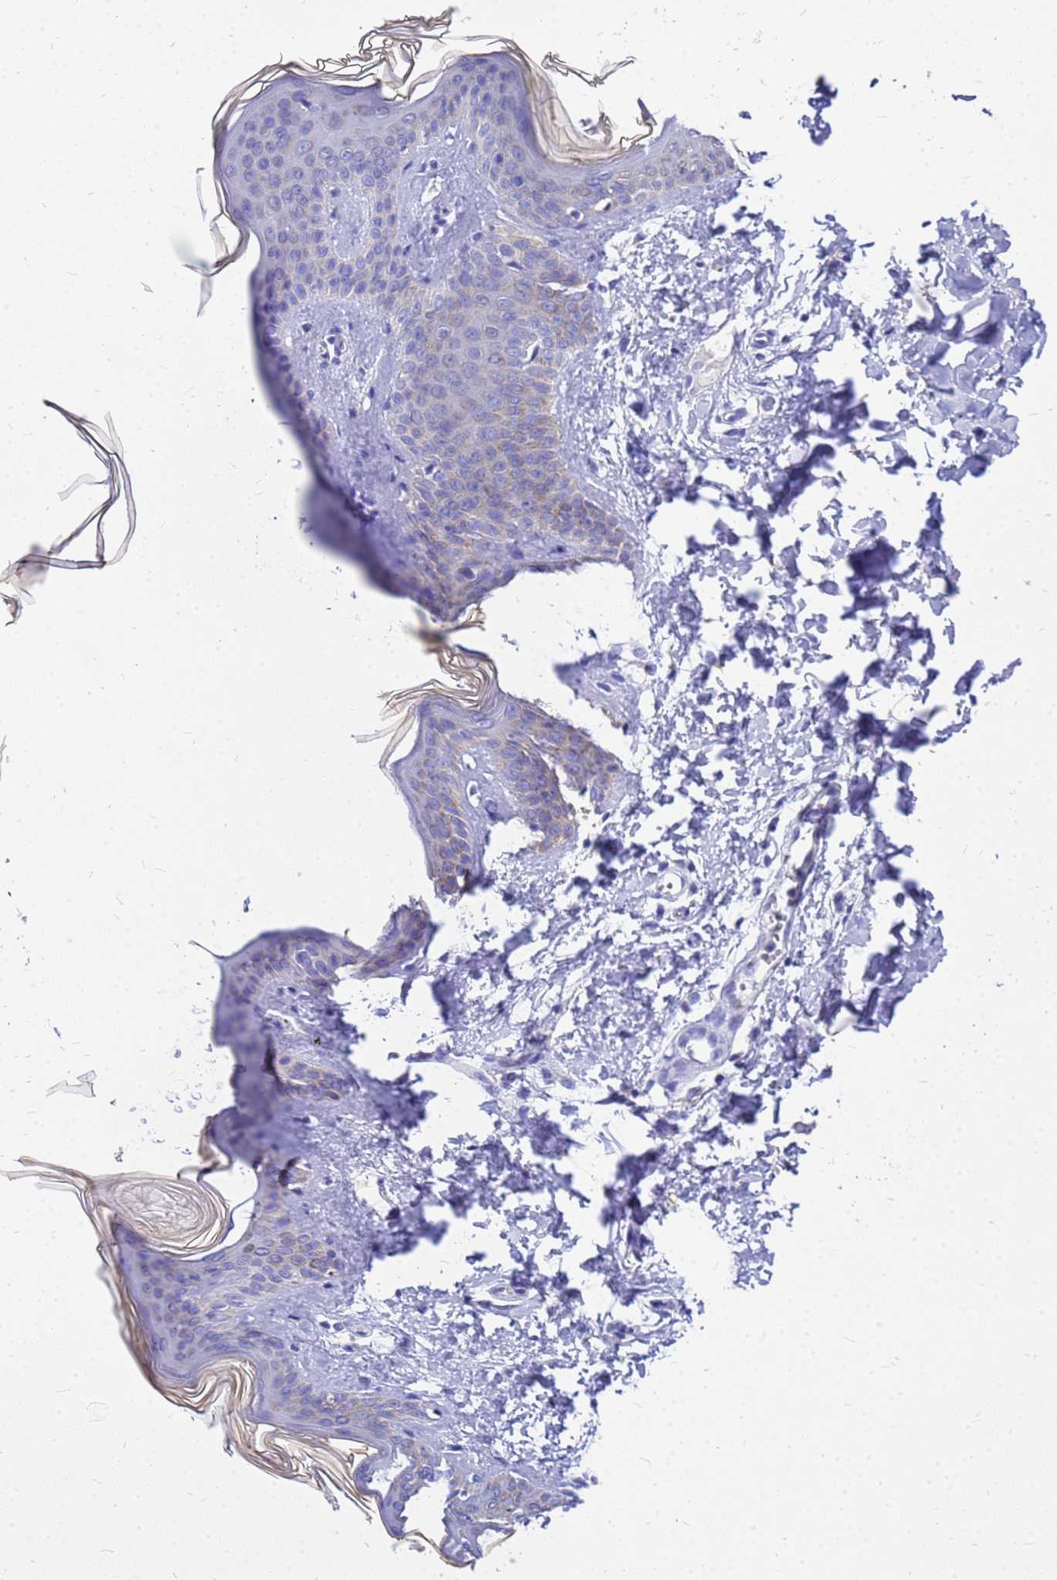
{"staining": {"intensity": "negative", "quantity": "none", "location": "none"}, "tissue": "skin", "cell_type": "Fibroblasts", "image_type": "normal", "snomed": [{"axis": "morphology", "description": "Normal tissue, NOS"}, {"axis": "topography", "description": "Skin"}], "caption": "DAB immunohistochemical staining of unremarkable skin reveals no significant positivity in fibroblasts.", "gene": "OR52E2", "patient": {"sex": "female", "age": 17}}